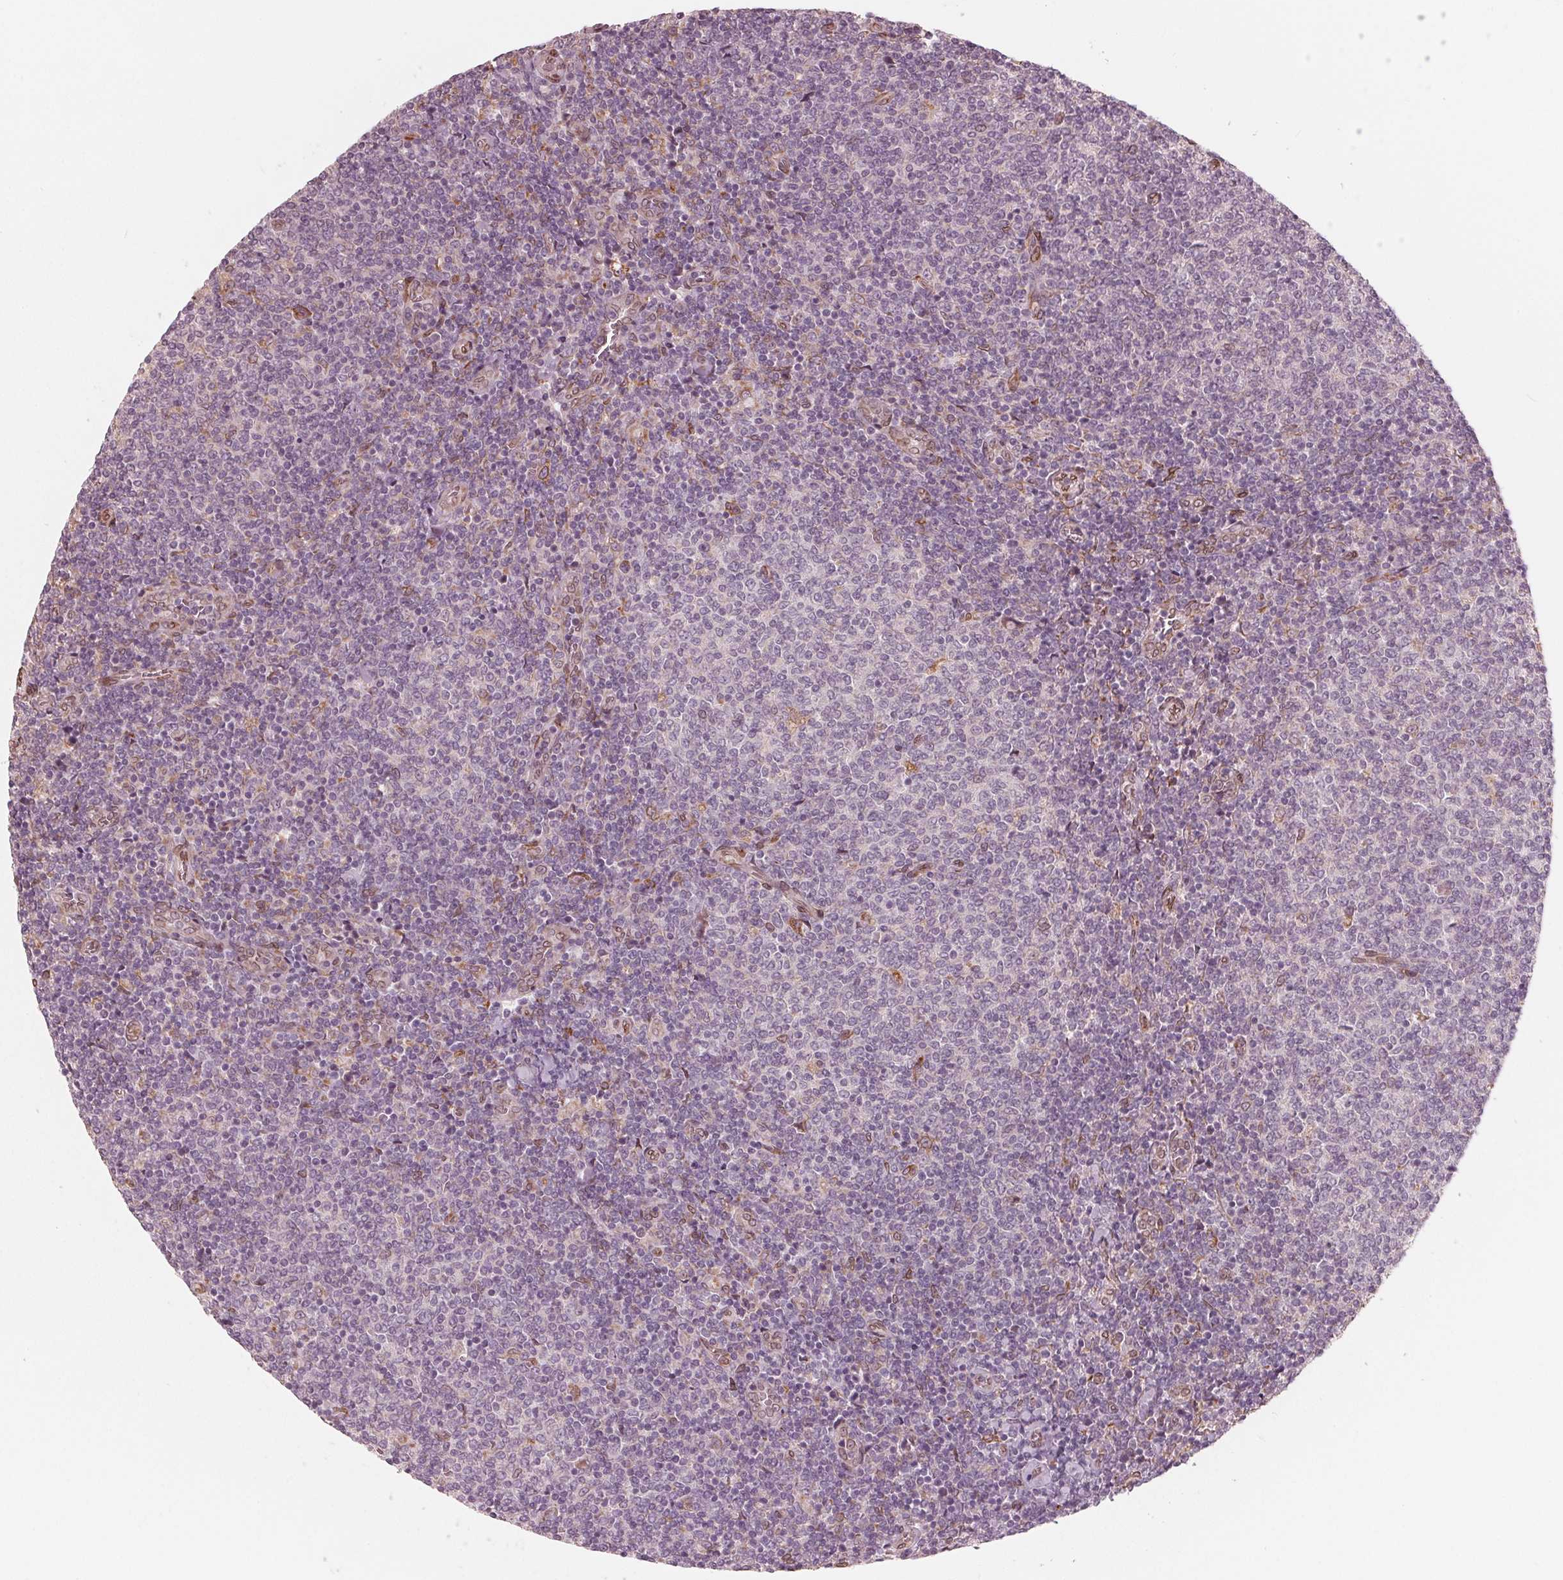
{"staining": {"intensity": "negative", "quantity": "none", "location": "none"}, "tissue": "lymphoma", "cell_type": "Tumor cells", "image_type": "cancer", "snomed": [{"axis": "morphology", "description": "Malignant lymphoma, non-Hodgkin's type, Low grade"}, {"axis": "topography", "description": "Lymph node"}], "caption": "Micrograph shows no protein expression in tumor cells of lymphoma tissue.", "gene": "IKBIP", "patient": {"sex": "male", "age": 52}}